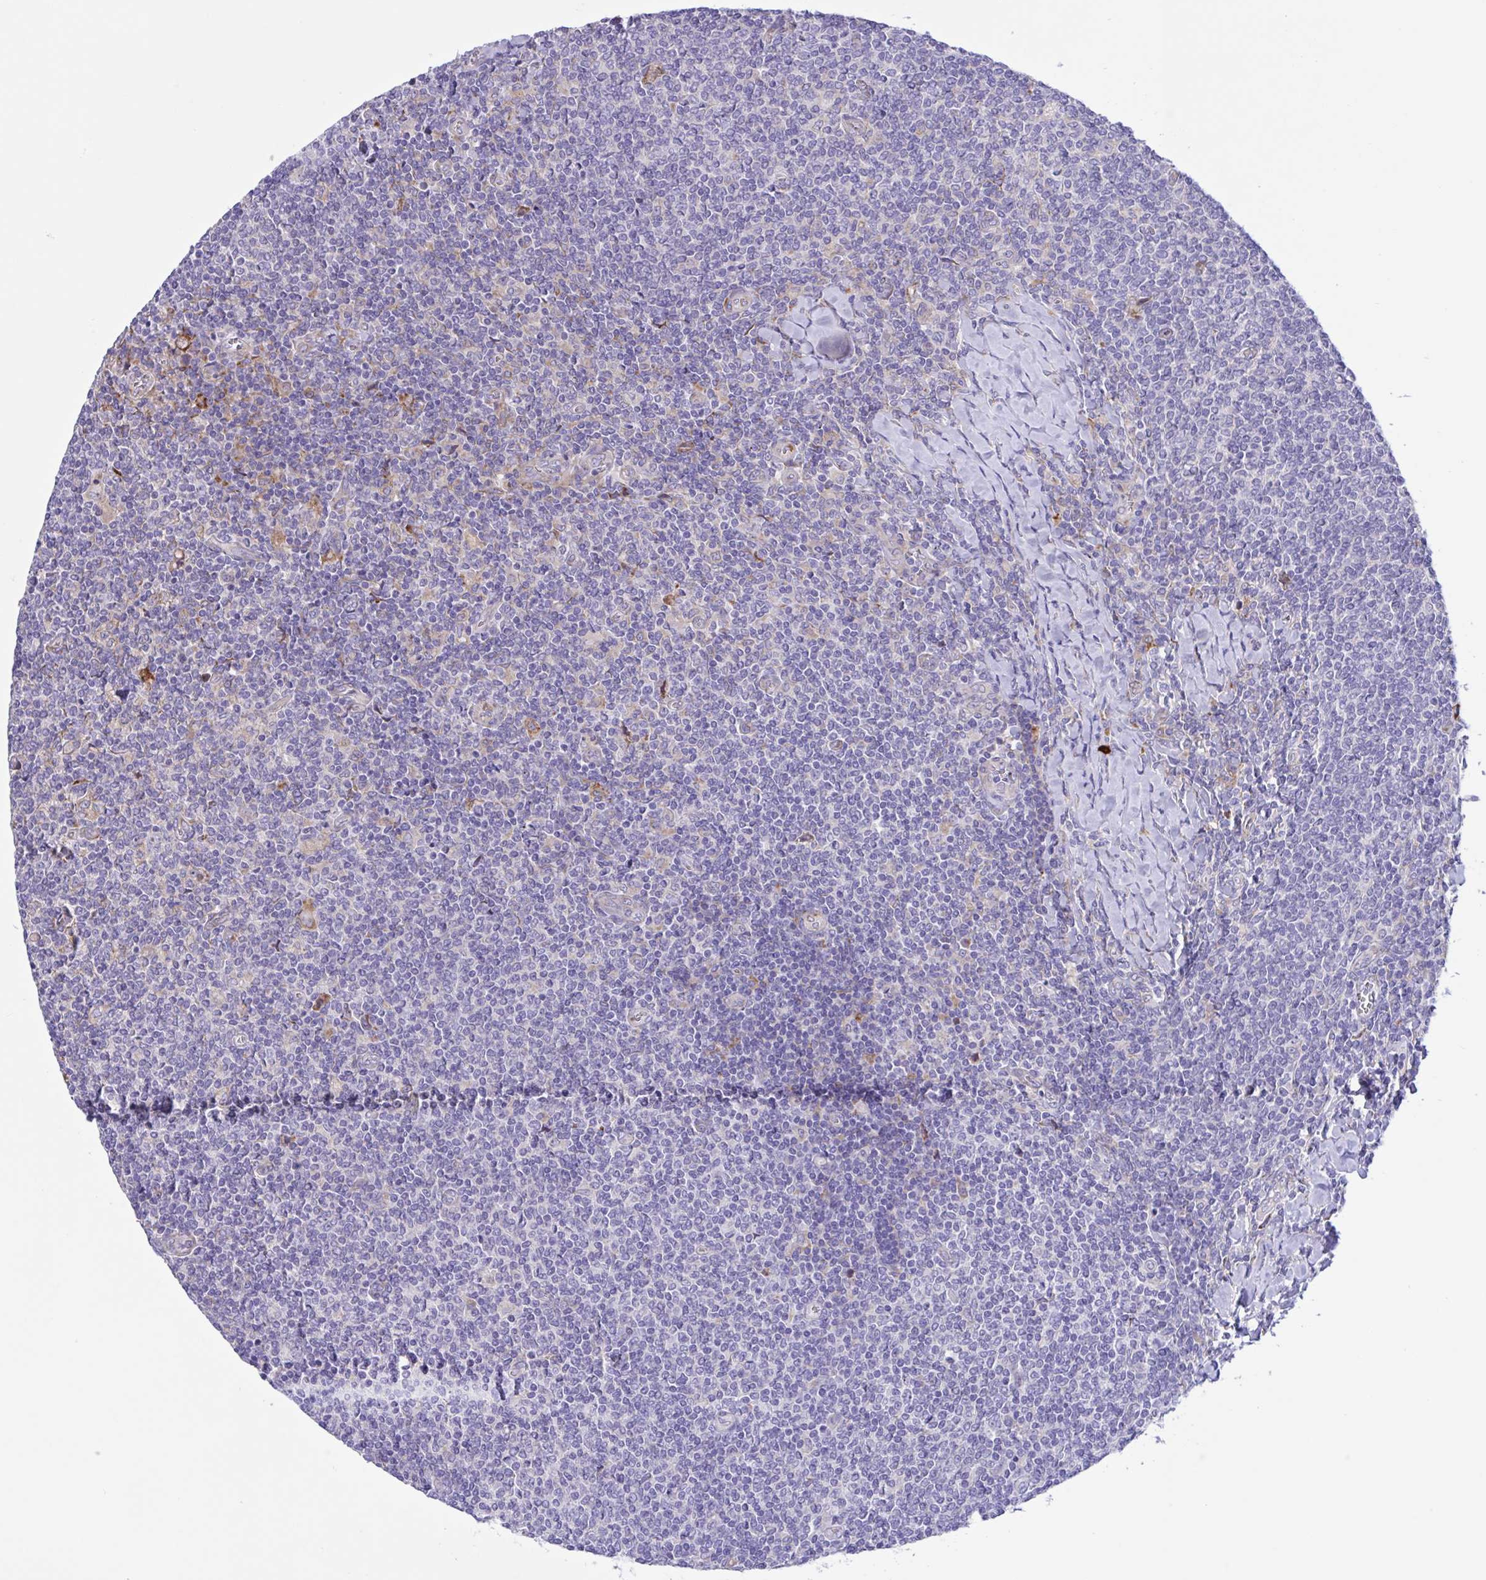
{"staining": {"intensity": "negative", "quantity": "none", "location": "none"}, "tissue": "lymphoma", "cell_type": "Tumor cells", "image_type": "cancer", "snomed": [{"axis": "morphology", "description": "Malignant lymphoma, non-Hodgkin's type, Low grade"}, {"axis": "topography", "description": "Lymph node"}], "caption": "This photomicrograph is of malignant lymphoma, non-Hodgkin's type (low-grade) stained with immunohistochemistry (IHC) to label a protein in brown with the nuclei are counter-stained blue. There is no staining in tumor cells.", "gene": "DSC3", "patient": {"sex": "male", "age": 52}}